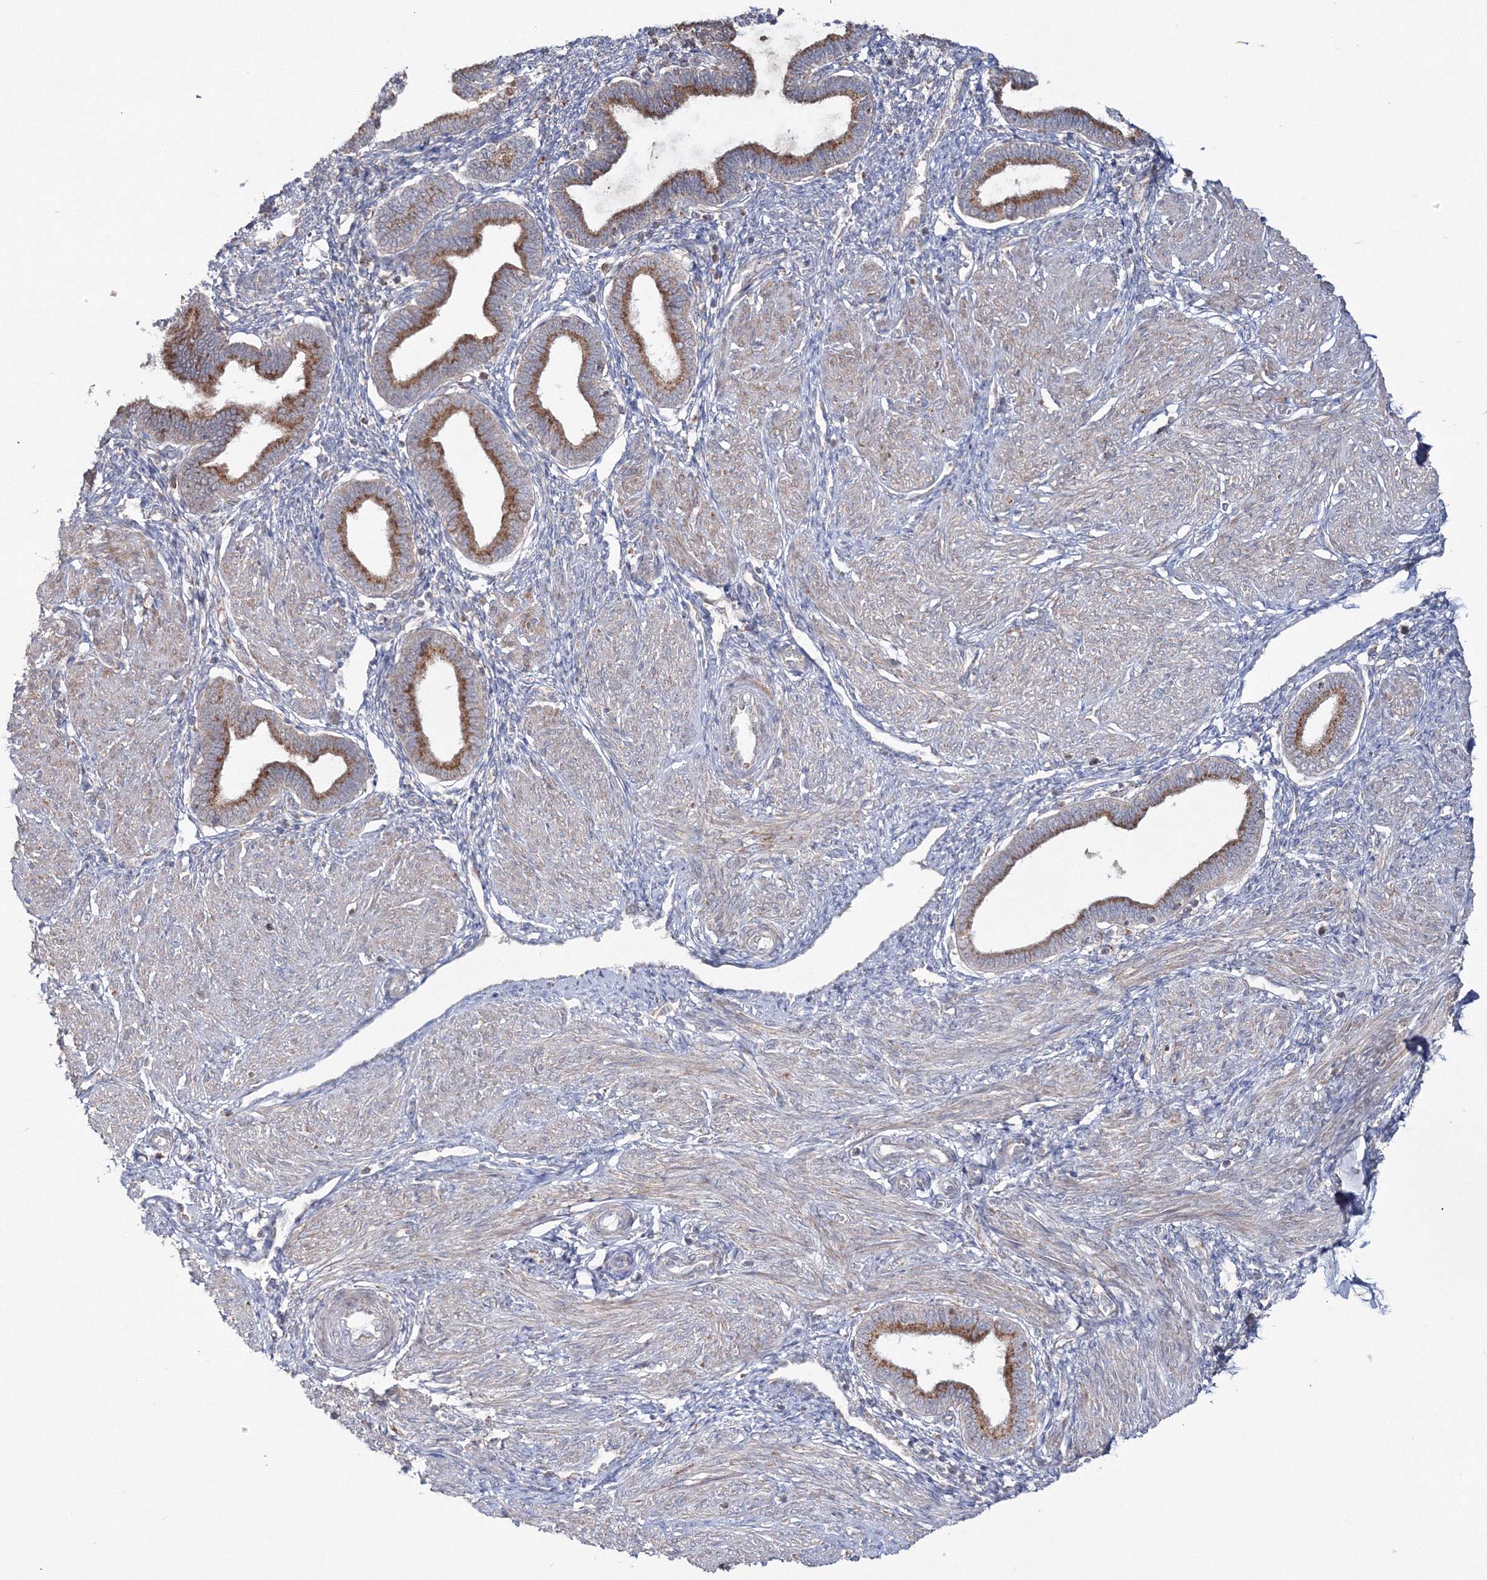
{"staining": {"intensity": "weak", "quantity": "<25%", "location": "cytoplasmic/membranous"}, "tissue": "endometrium", "cell_type": "Cells in endometrial stroma", "image_type": "normal", "snomed": [{"axis": "morphology", "description": "Normal tissue, NOS"}, {"axis": "topography", "description": "Endometrium"}], "caption": "The photomicrograph reveals no staining of cells in endometrial stroma in normal endometrium. (IHC, brightfield microscopy, high magnification).", "gene": "PEX13", "patient": {"sex": "female", "age": 53}}